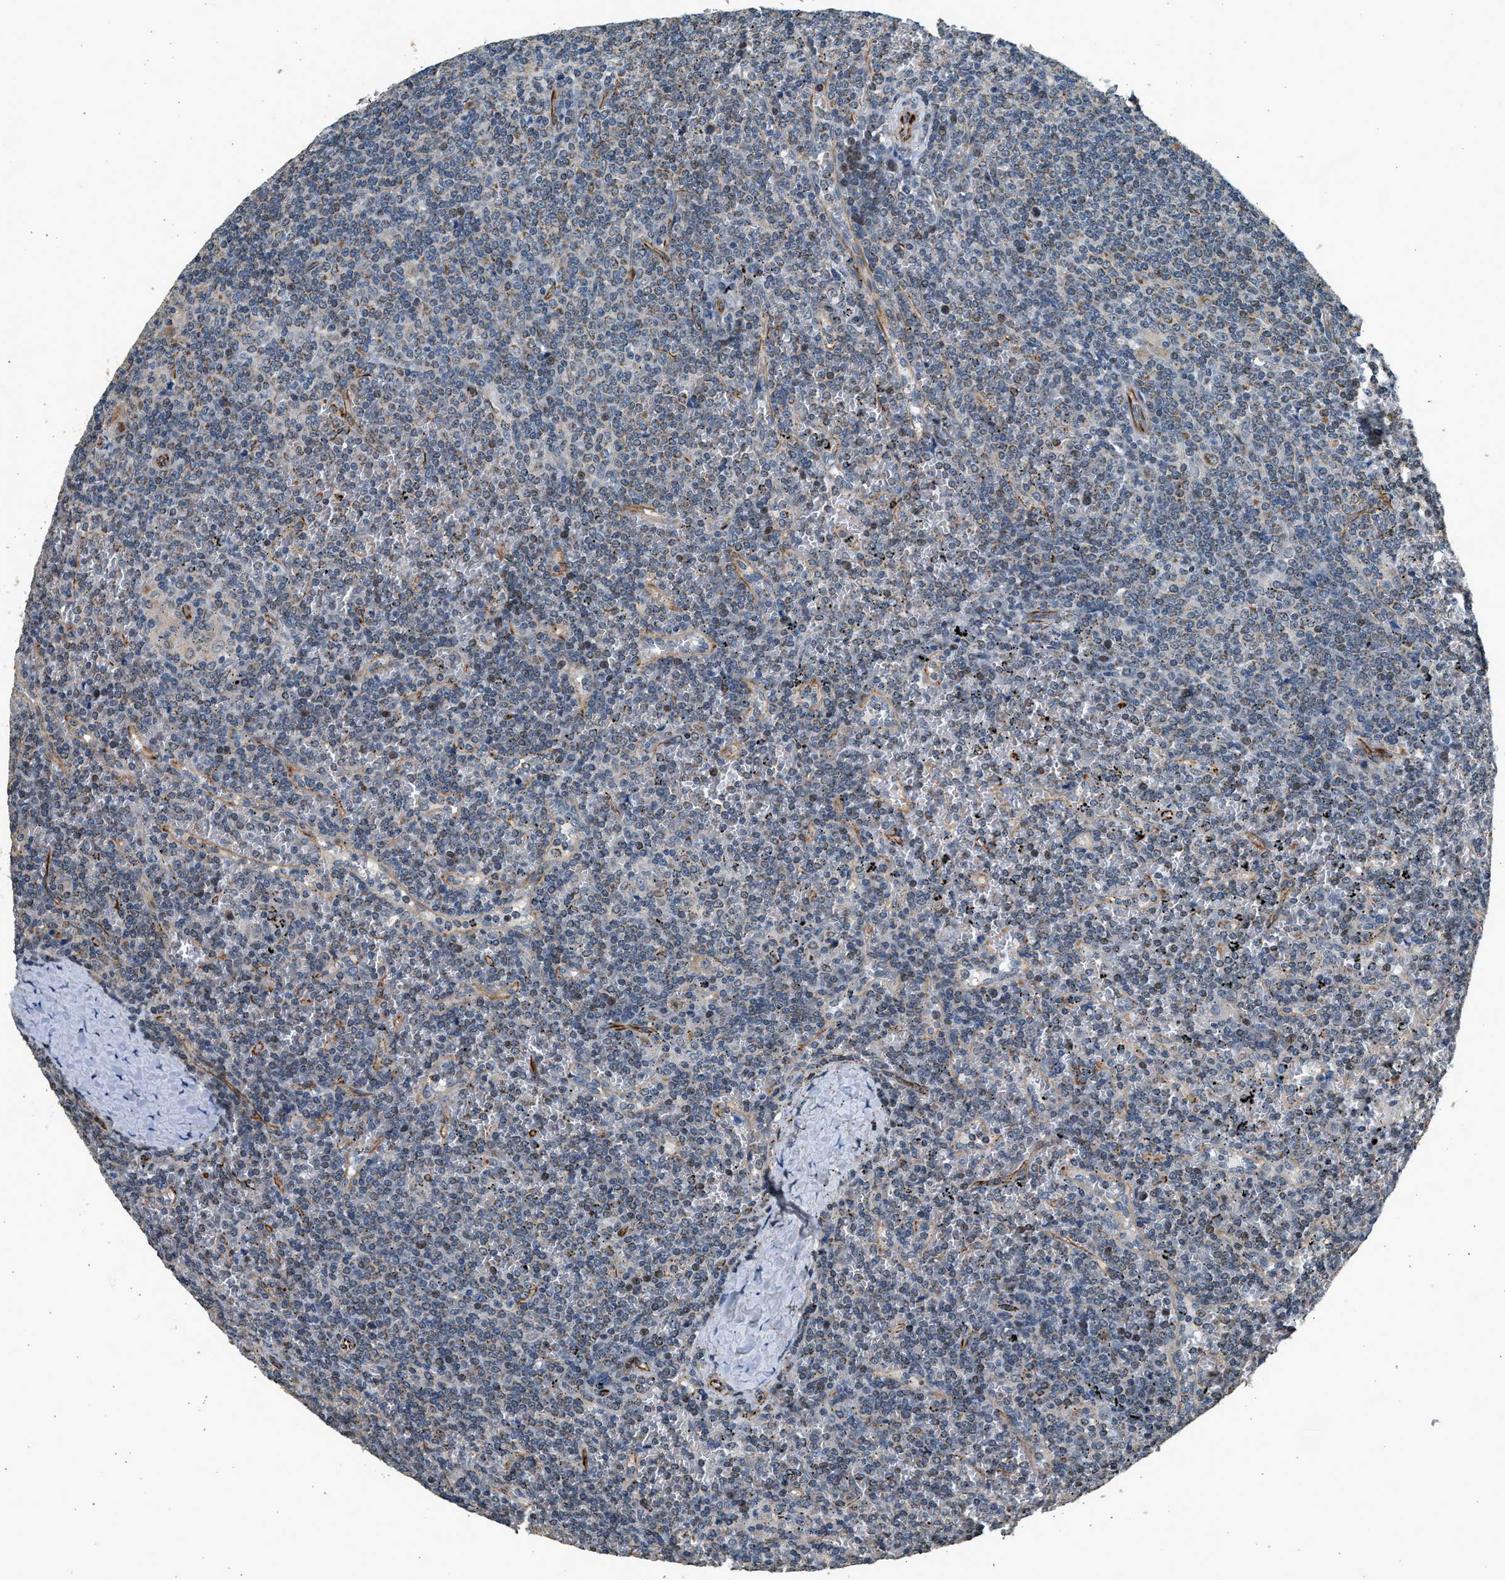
{"staining": {"intensity": "negative", "quantity": "none", "location": "none"}, "tissue": "lymphoma", "cell_type": "Tumor cells", "image_type": "cancer", "snomed": [{"axis": "morphology", "description": "Malignant lymphoma, non-Hodgkin's type, Low grade"}, {"axis": "topography", "description": "Spleen"}], "caption": "Low-grade malignant lymphoma, non-Hodgkin's type stained for a protein using IHC demonstrates no positivity tumor cells.", "gene": "PCLO", "patient": {"sex": "female", "age": 19}}